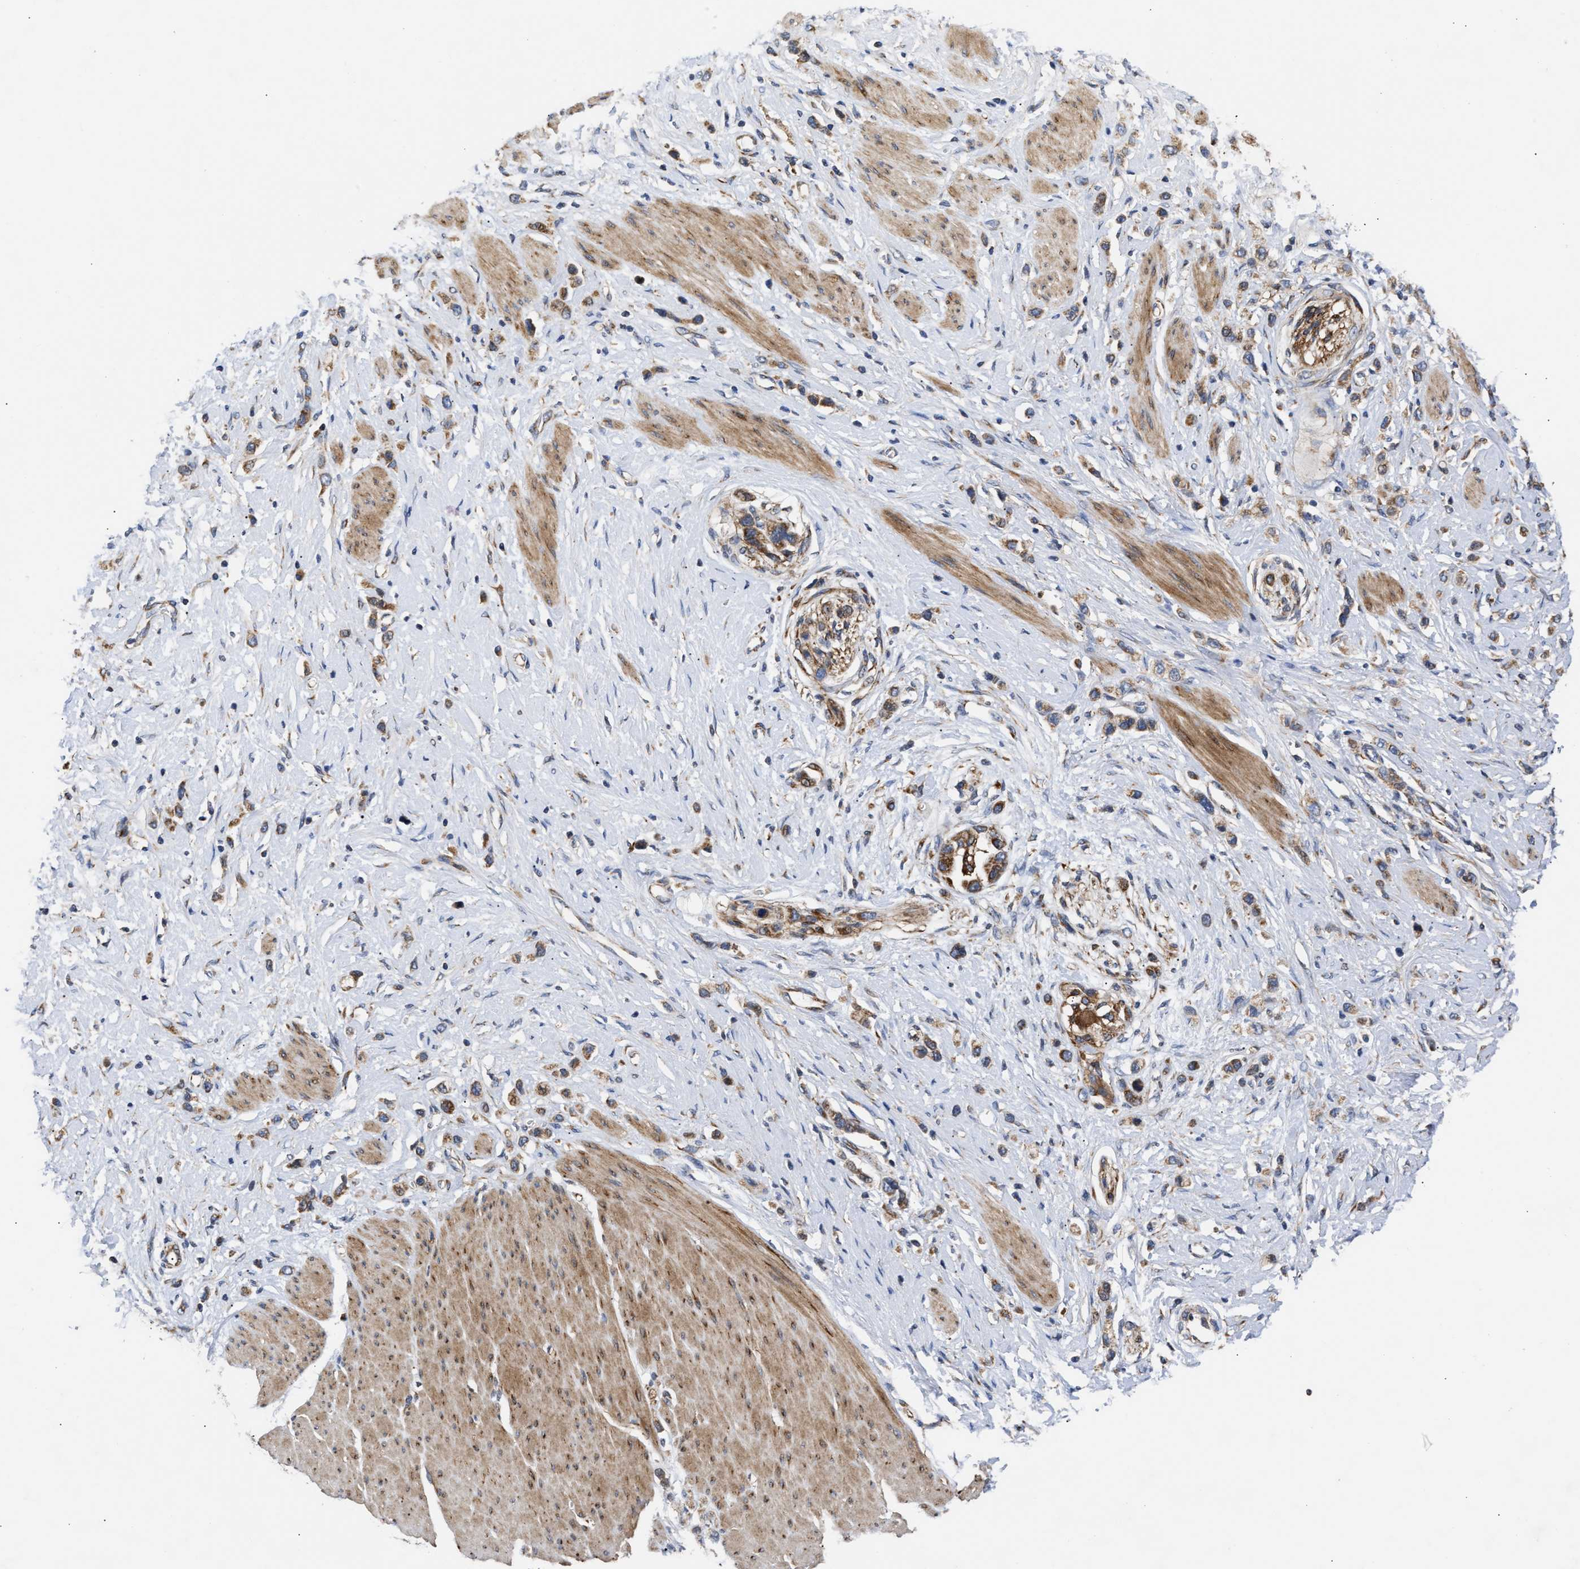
{"staining": {"intensity": "moderate", "quantity": ">75%", "location": "cytoplasmic/membranous"}, "tissue": "stomach cancer", "cell_type": "Tumor cells", "image_type": "cancer", "snomed": [{"axis": "morphology", "description": "Adenocarcinoma, NOS"}, {"axis": "topography", "description": "Stomach"}], "caption": "Protein staining by IHC reveals moderate cytoplasmic/membranous positivity in approximately >75% of tumor cells in adenocarcinoma (stomach).", "gene": "MALSU1", "patient": {"sex": "female", "age": 65}}